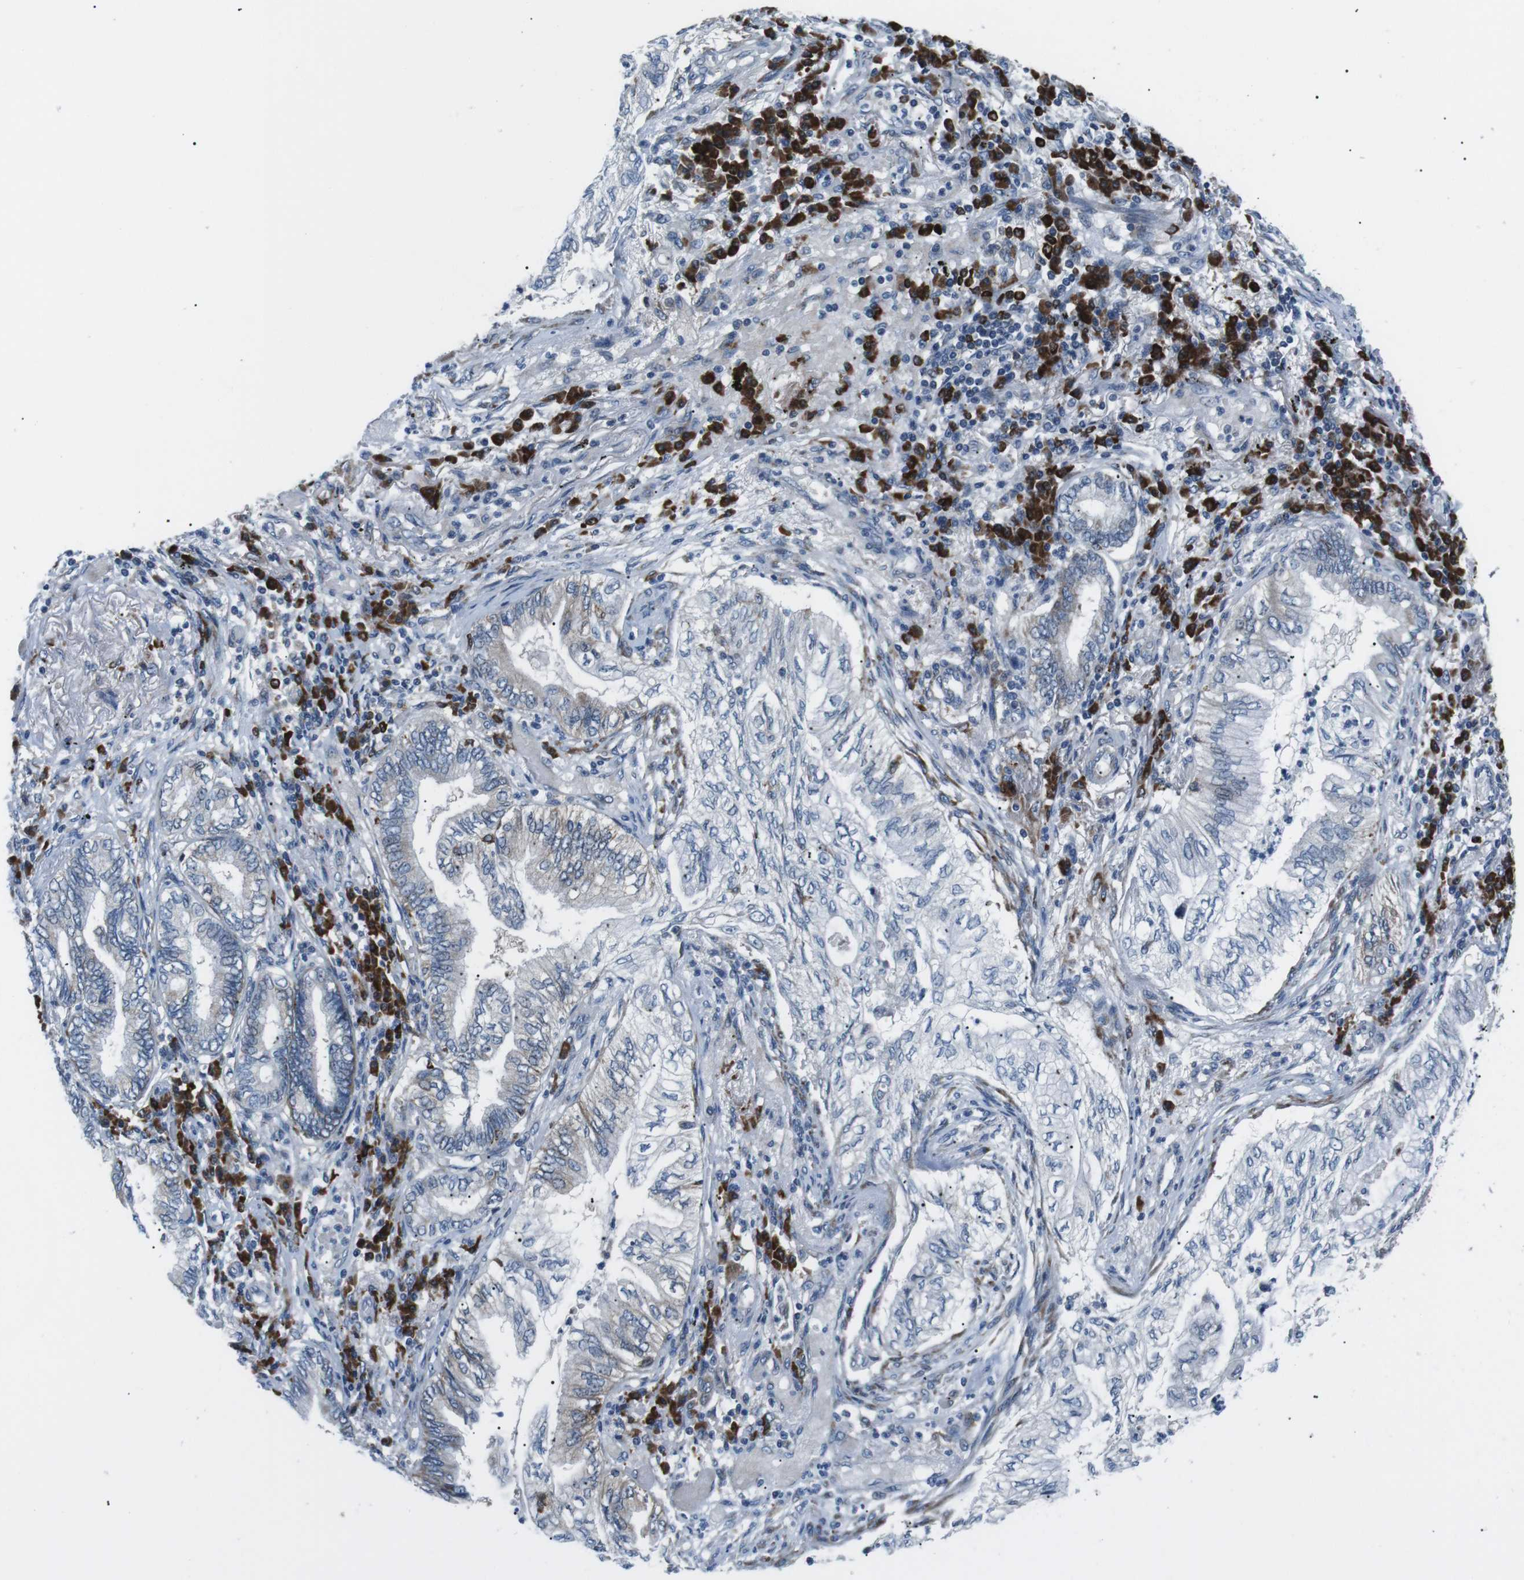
{"staining": {"intensity": "negative", "quantity": "none", "location": "none"}, "tissue": "lung cancer", "cell_type": "Tumor cells", "image_type": "cancer", "snomed": [{"axis": "morphology", "description": "Normal tissue, NOS"}, {"axis": "morphology", "description": "Adenocarcinoma, NOS"}, {"axis": "topography", "description": "Bronchus"}, {"axis": "topography", "description": "Lung"}], "caption": "DAB (3,3'-diaminobenzidine) immunohistochemical staining of lung cancer (adenocarcinoma) exhibits no significant expression in tumor cells.", "gene": "BLNK", "patient": {"sex": "female", "age": 70}}